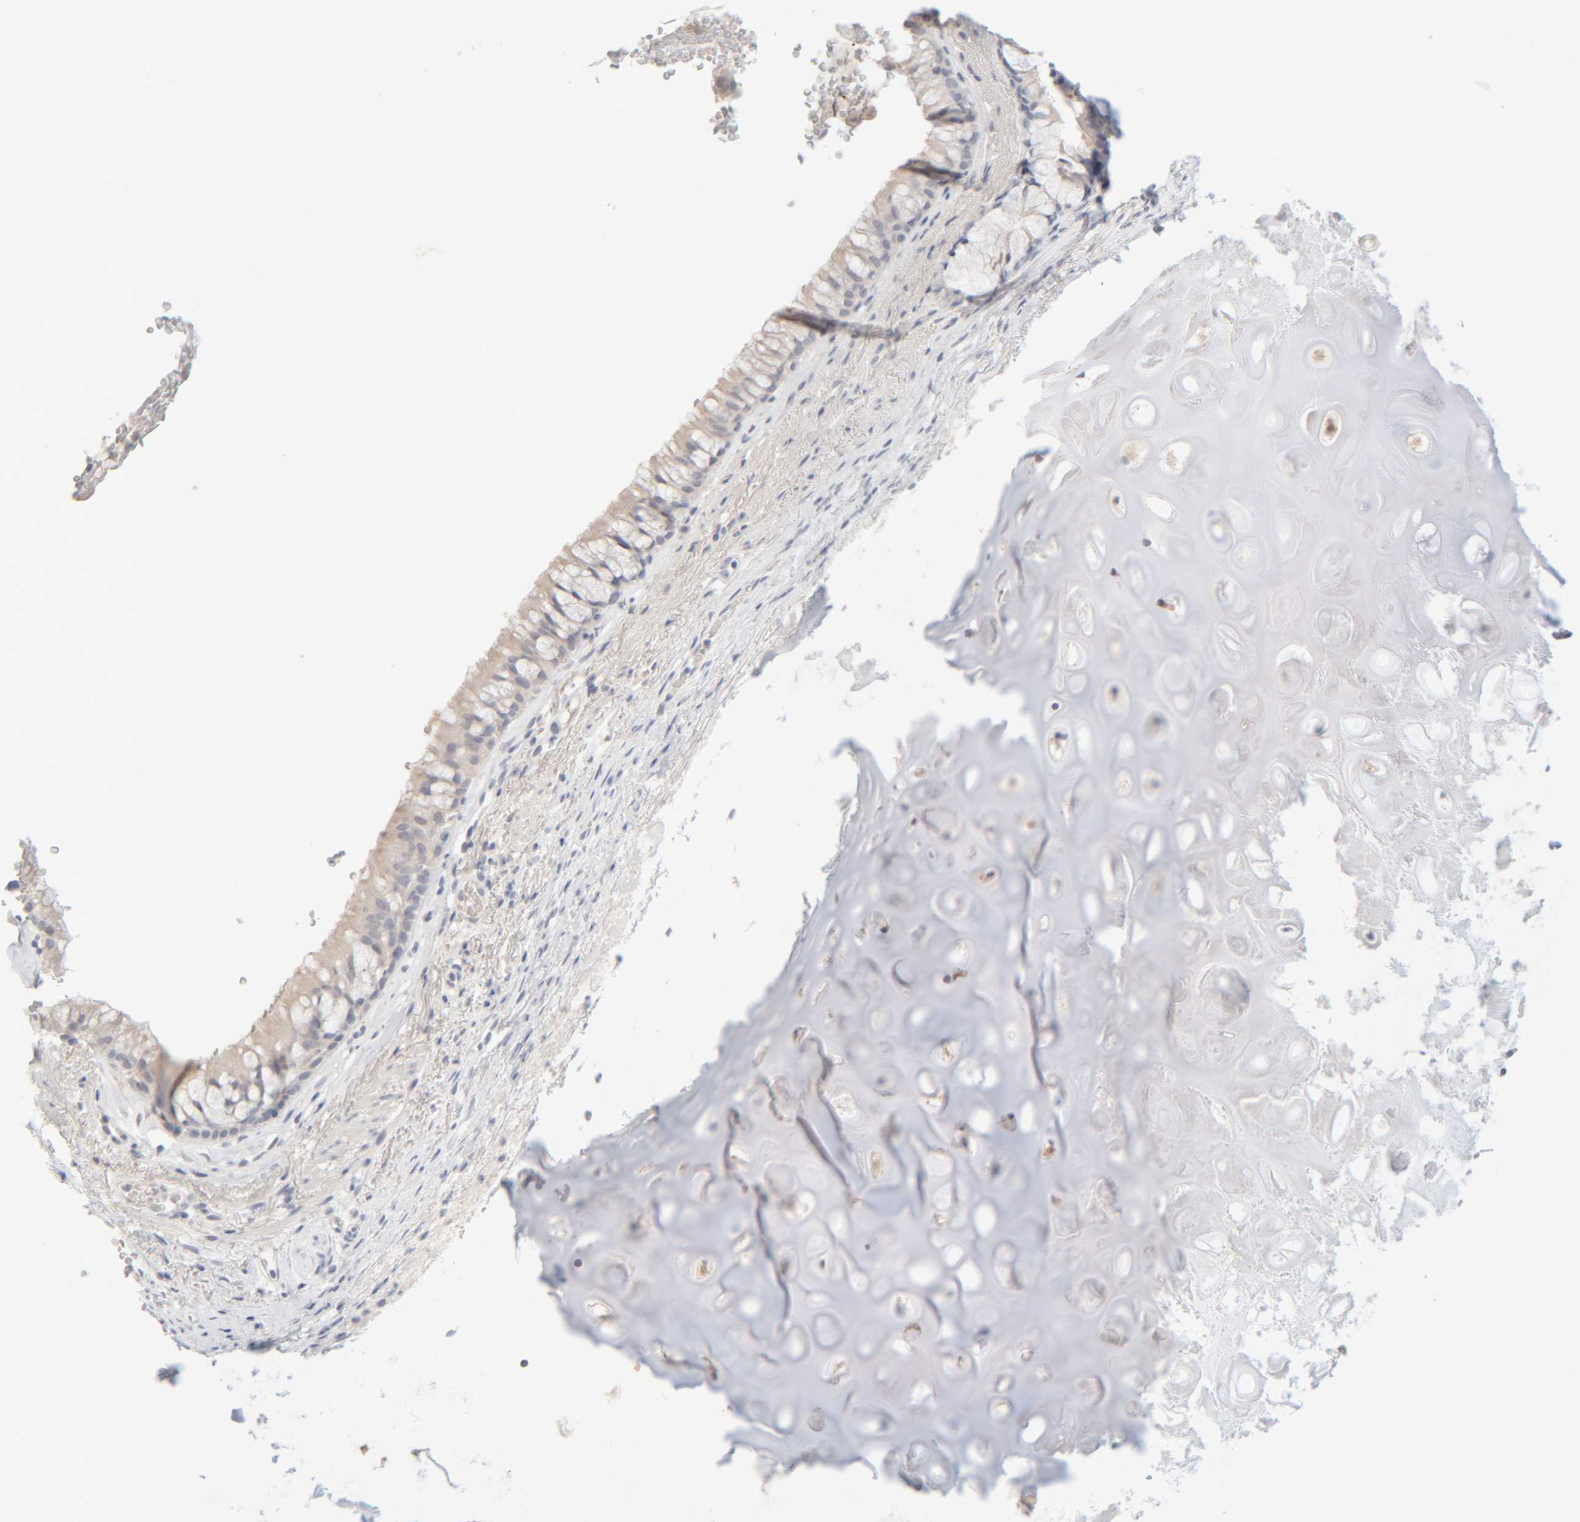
{"staining": {"intensity": "negative", "quantity": "none", "location": "none"}, "tissue": "bronchus", "cell_type": "Respiratory epithelial cells", "image_type": "normal", "snomed": [{"axis": "morphology", "description": "Normal tissue, NOS"}, {"axis": "topography", "description": "Cartilage tissue"}, {"axis": "topography", "description": "Bronchus"}], "caption": "Immunohistochemistry image of benign bronchus: bronchus stained with DAB demonstrates no significant protein staining in respiratory epithelial cells. The staining was performed using DAB (3,3'-diaminobenzidine) to visualize the protein expression in brown, while the nuclei were stained in blue with hematoxylin (Magnification: 20x).", "gene": "RIDA", "patient": {"sex": "female", "age": 53}}